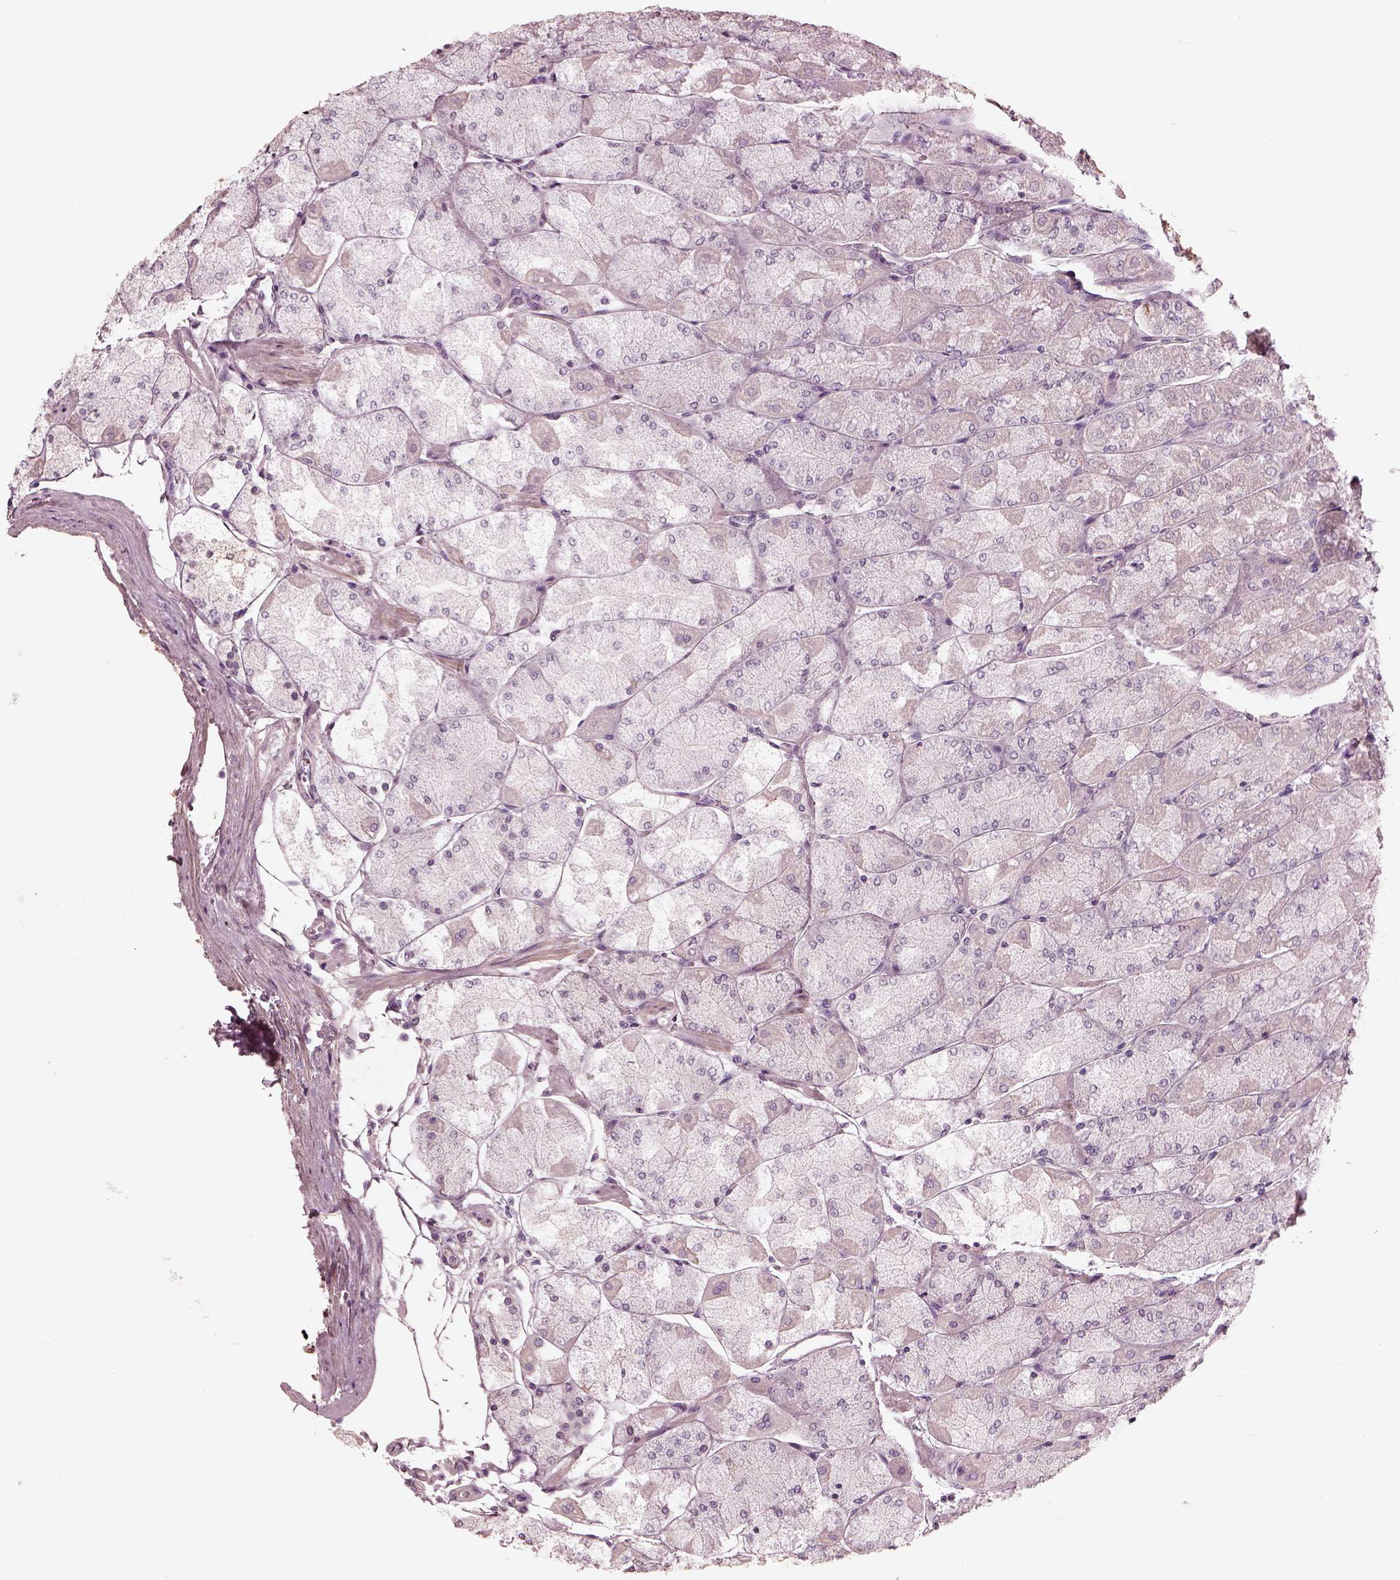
{"staining": {"intensity": "negative", "quantity": "none", "location": "none"}, "tissue": "stomach", "cell_type": "Glandular cells", "image_type": "normal", "snomed": [{"axis": "morphology", "description": "Normal tissue, NOS"}, {"axis": "topography", "description": "Stomach, upper"}], "caption": "Micrograph shows no significant protein positivity in glandular cells of normal stomach.", "gene": "OPTC", "patient": {"sex": "male", "age": 60}}